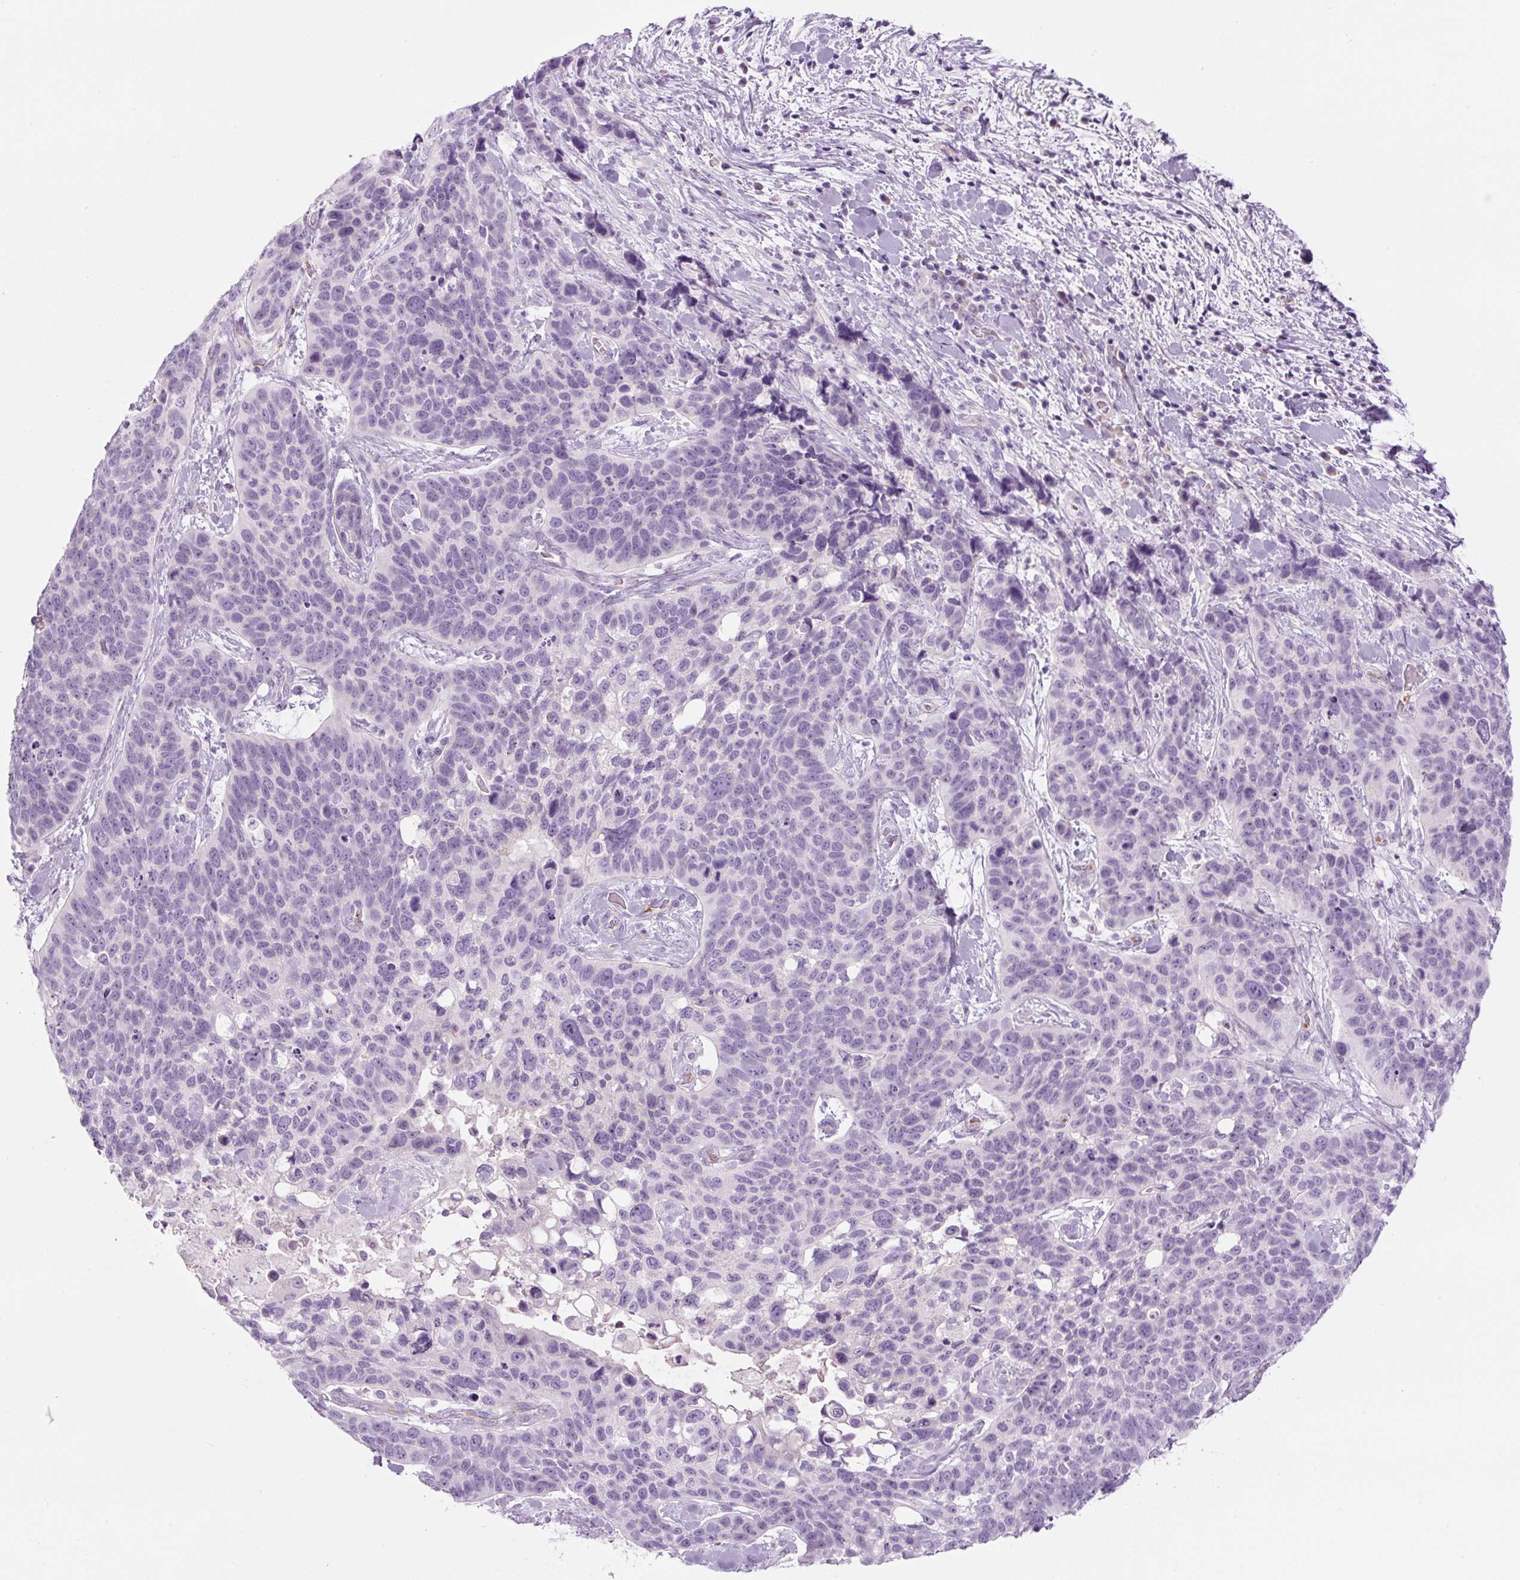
{"staining": {"intensity": "negative", "quantity": "none", "location": "none"}, "tissue": "lung cancer", "cell_type": "Tumor cells", "image_type": "cancer", "snomed": [{"axis": "morphology", "description": "Squamous cell carcinoma, NOS"}, {"axis": "topography", "description": "Lung"}], "caption": "Photomicrograph shows no significant protein positivity in tumor cells of squamous cell carcinoma (lung). Brightfield microscopy of immunohistochemistry stained with DAB (3,3'-diaminobenzidine) (brown) and hematoxylin (blue), captured at high magnification.", "gene": "RSPO4", "patient": {"sex": "male", "age": 62}}